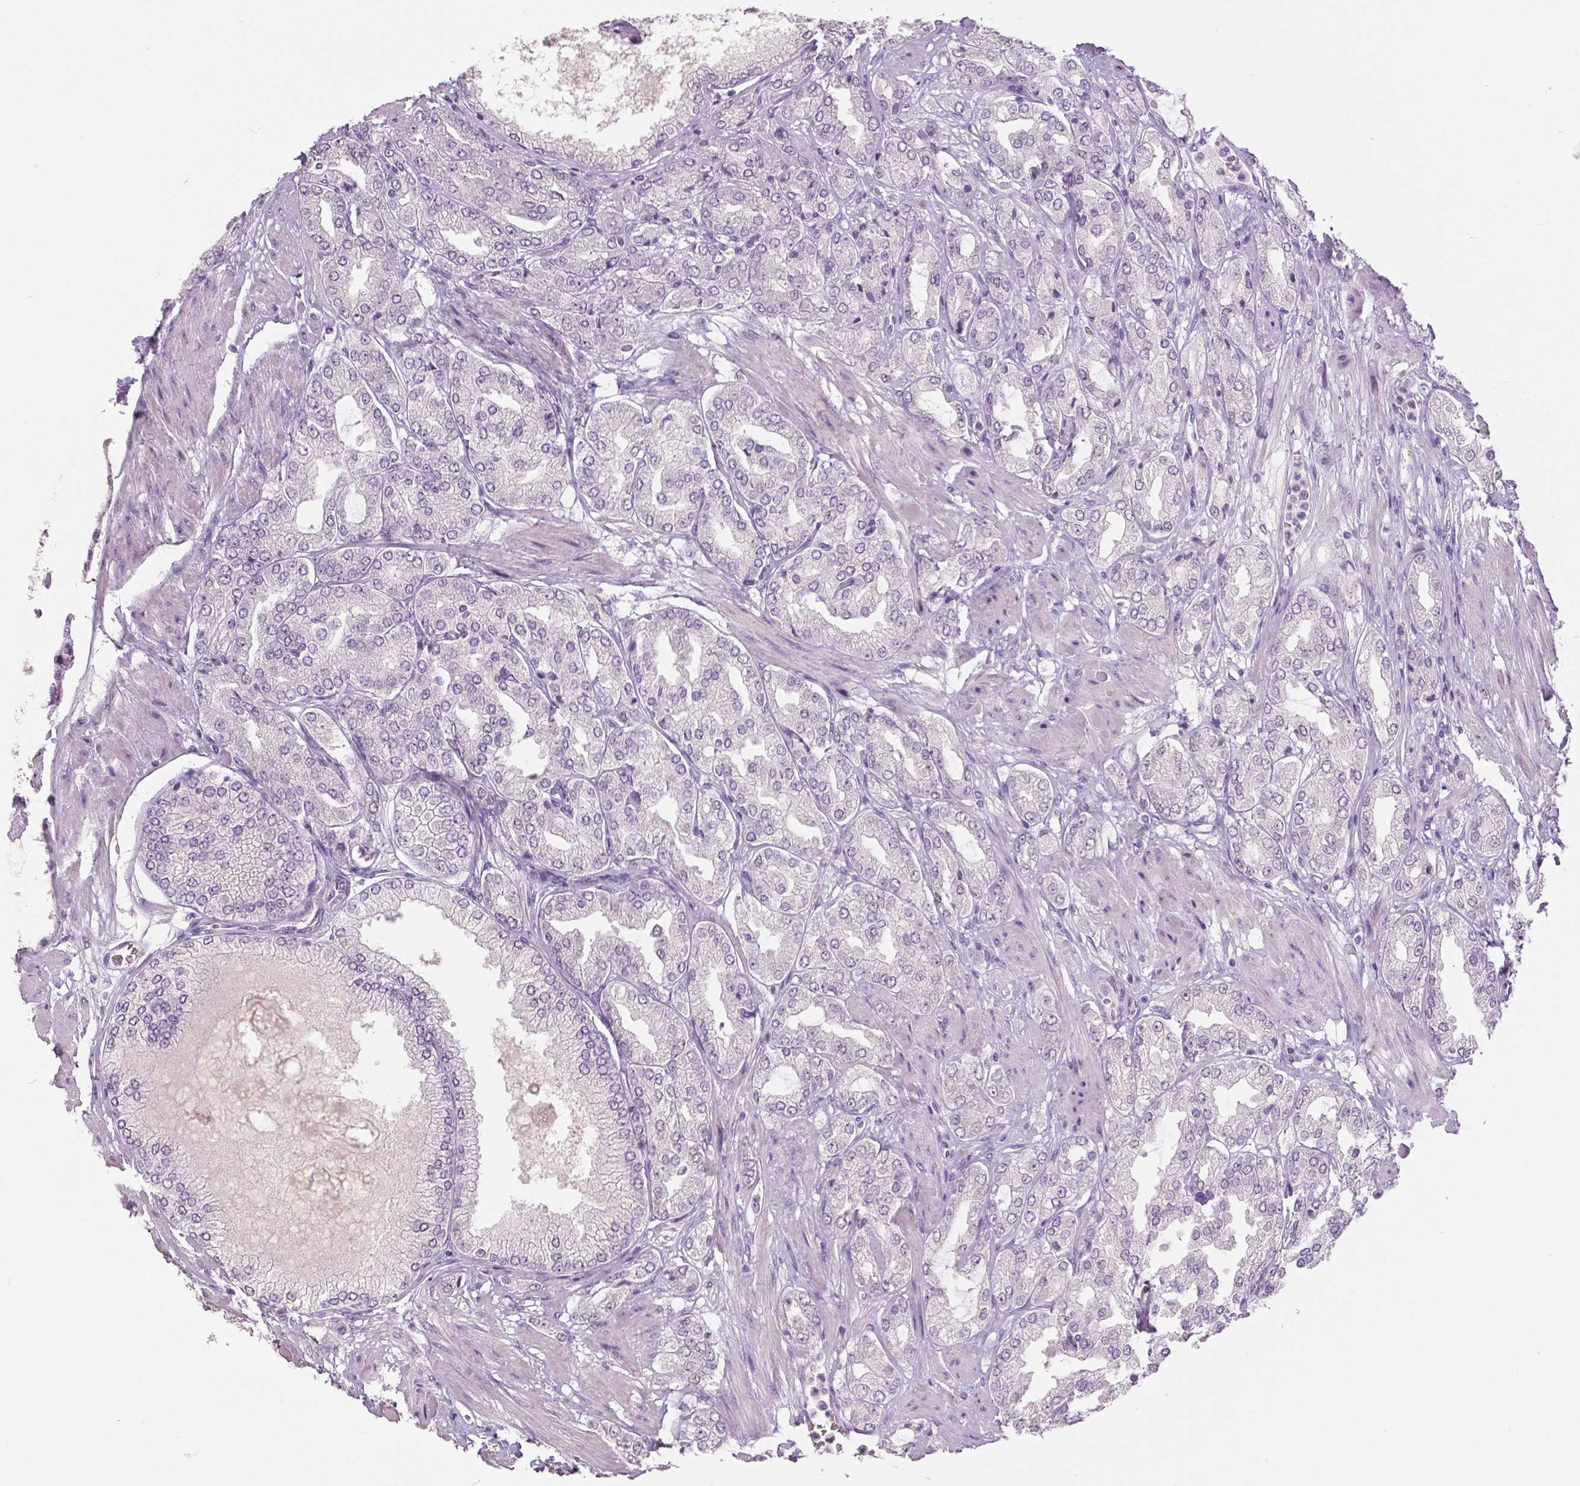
{"staining": {"intensity": "negative", "quantity": "none", "location": "none"}, "tissue": "prostate cancer", "cell_type": "Tumor cells", "image_type": "cancer", "snomed": [{"axis": "morphology", "description": "Adenocarcinoma, High grade"}, {"axis": "topography", "description": "Prostate"}], "caption": "A photomicrograph of human adenocarcinoma (high-grade) (prostate) is negative for staining in tumor cells.", "gene": "GRIN2A", "patient": {"sex": "male", "age": 68}}